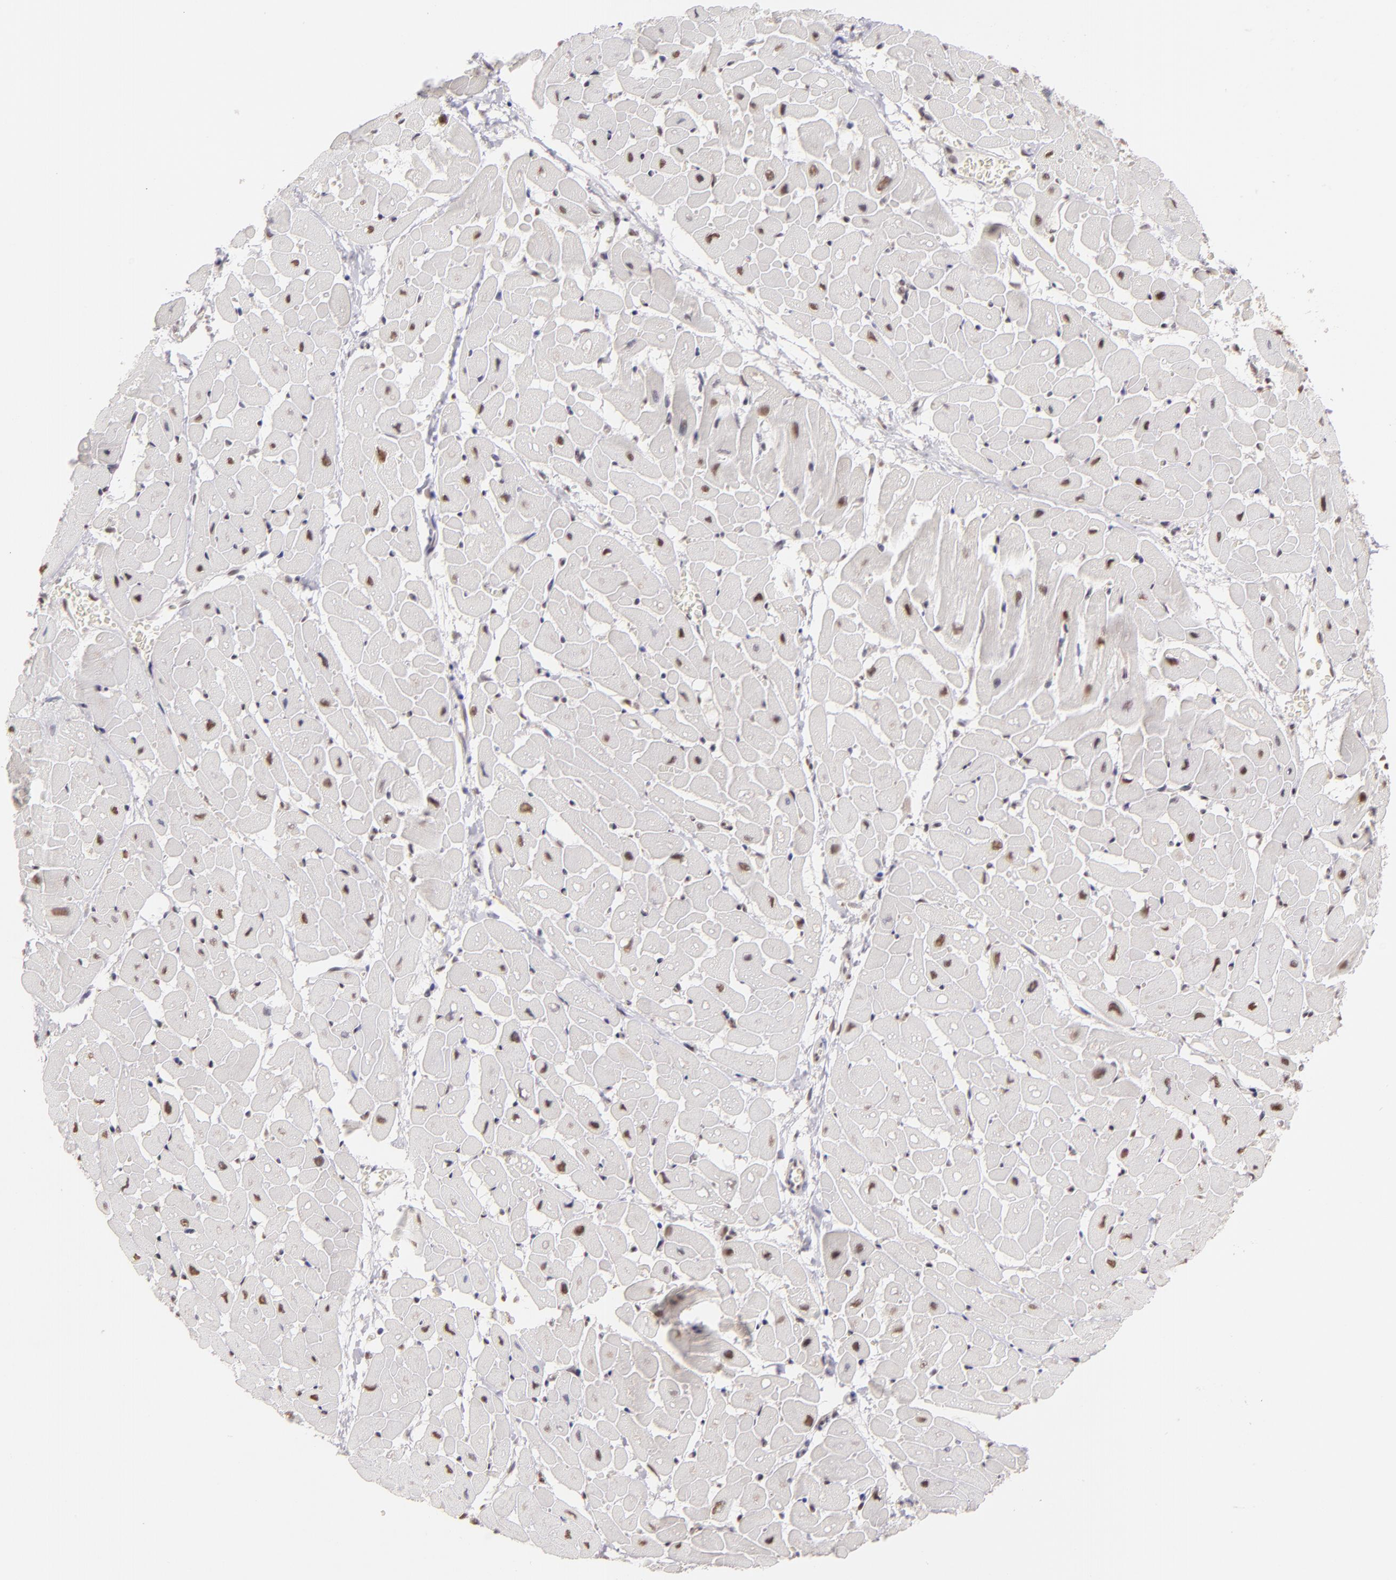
{"staining": {"intensity": "weak", "quantity": "<25%", "location": "nuclear"}, "tissue": "heart muscle", "cell_type": "Cardiomyocytes", "image_type": "normal", "snomed": [{"axis": "morphology", "description": "Normal tissue, NOS"}, {"axis": "topography", "description": "Heart"}], "caption": "Protein analysis of benign heart muscle exhibits no significant staining in cardiomyocytes.", "gene": "INTS6", "patient": {"sex": "male", "age": 45}}